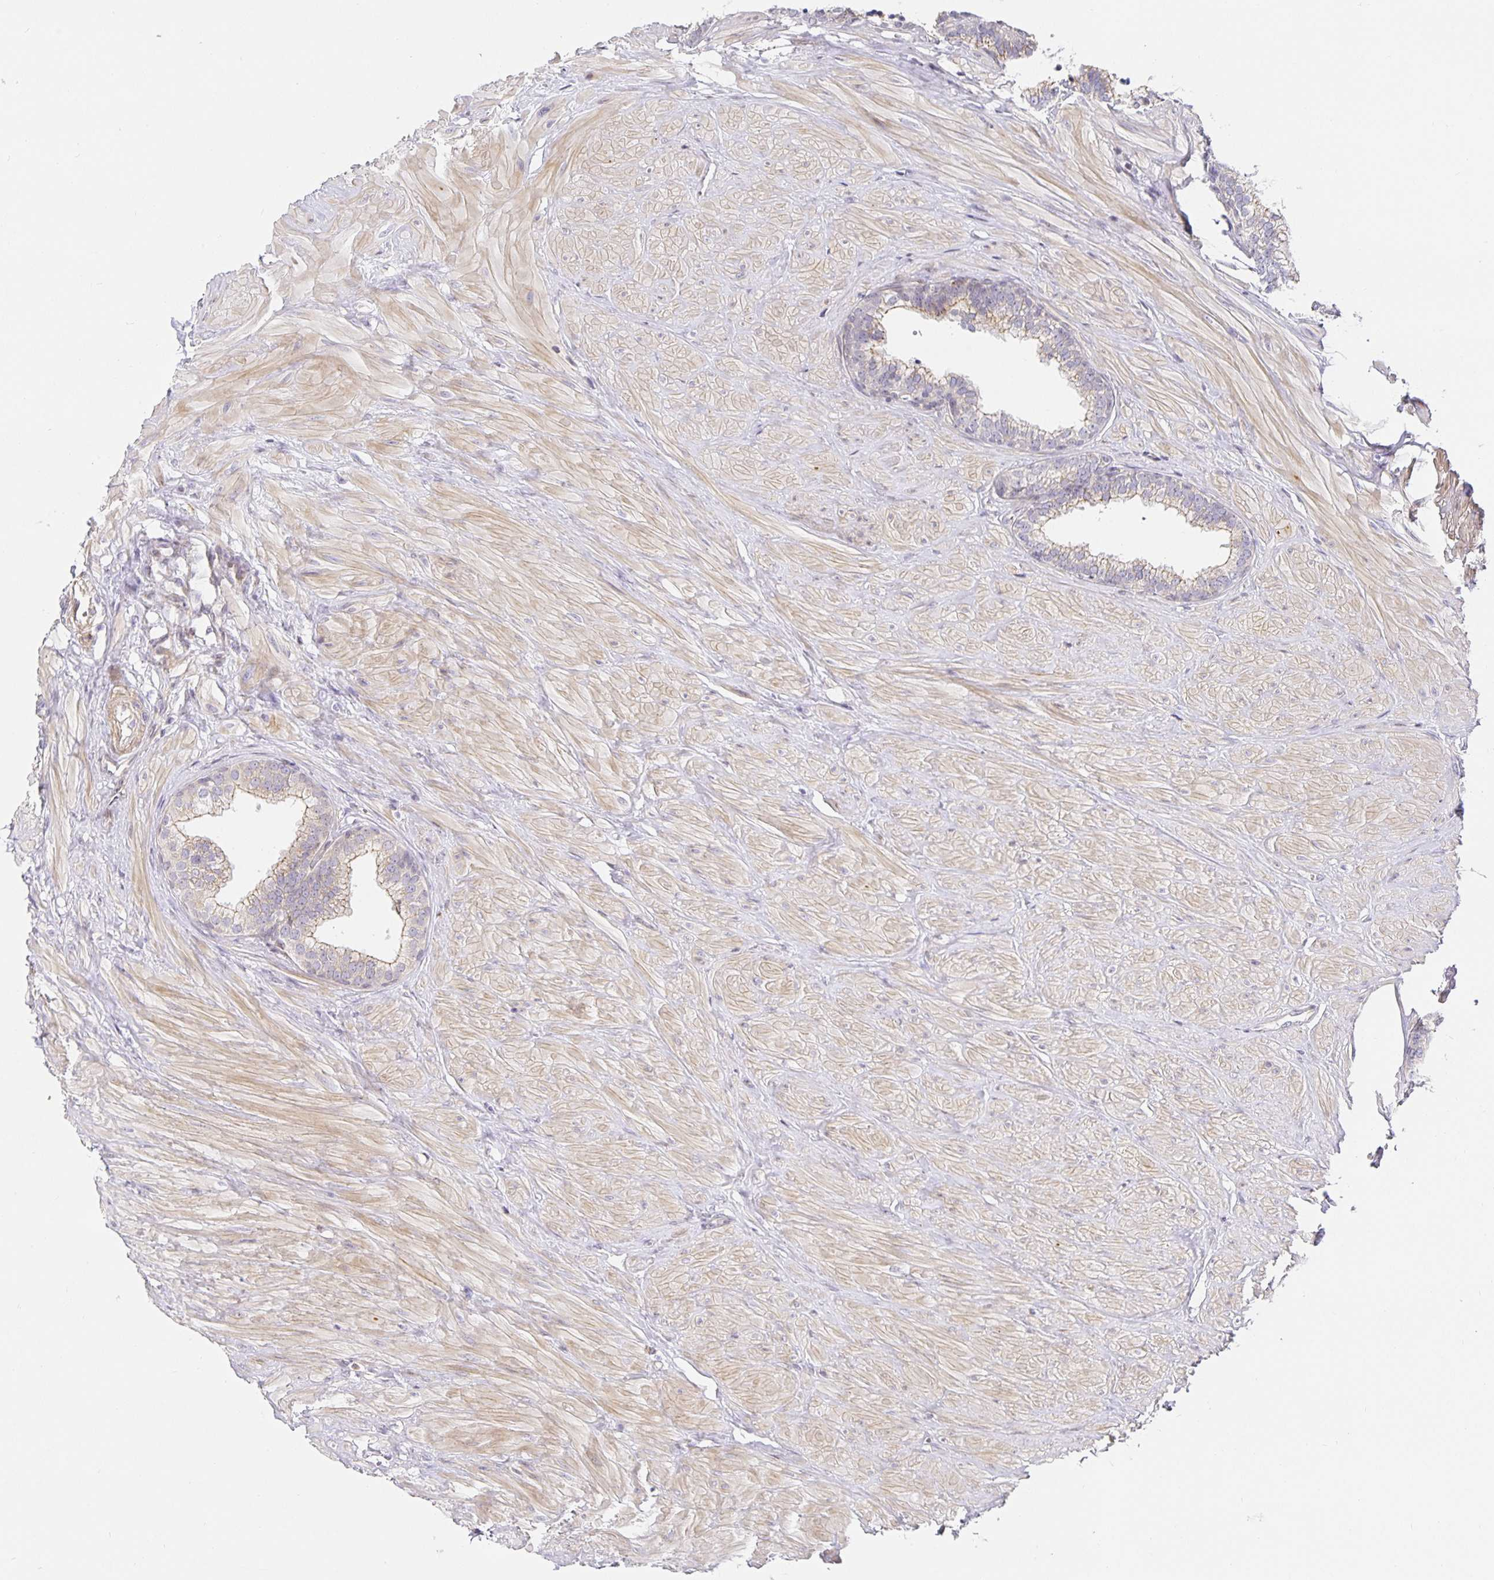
{"staining": {"intensity": "weak", "quantity": "25%-75%", "location": "cytoplasmic/membranous"}, "tissue": "prostate", "cell_type": "Glandular cells", "image_type": "normal", "snomed": [{"axis": "morphology", "description": "Normal tissue, NOS"}, {"axis": "topography", "description": "Prostate"}, {"axis": "topography", "description": "Peripheral nerve tissue"}], "caption": "Immunohistochemical staining of benign prostate shows weak cytoplasmic/membranous protein expression in about 25%-75% of glandular cells. (IHC, brightfield microscopy, high magnification).", "gene": "TJP3", "patient": {"sex": "male", "age": 55}}